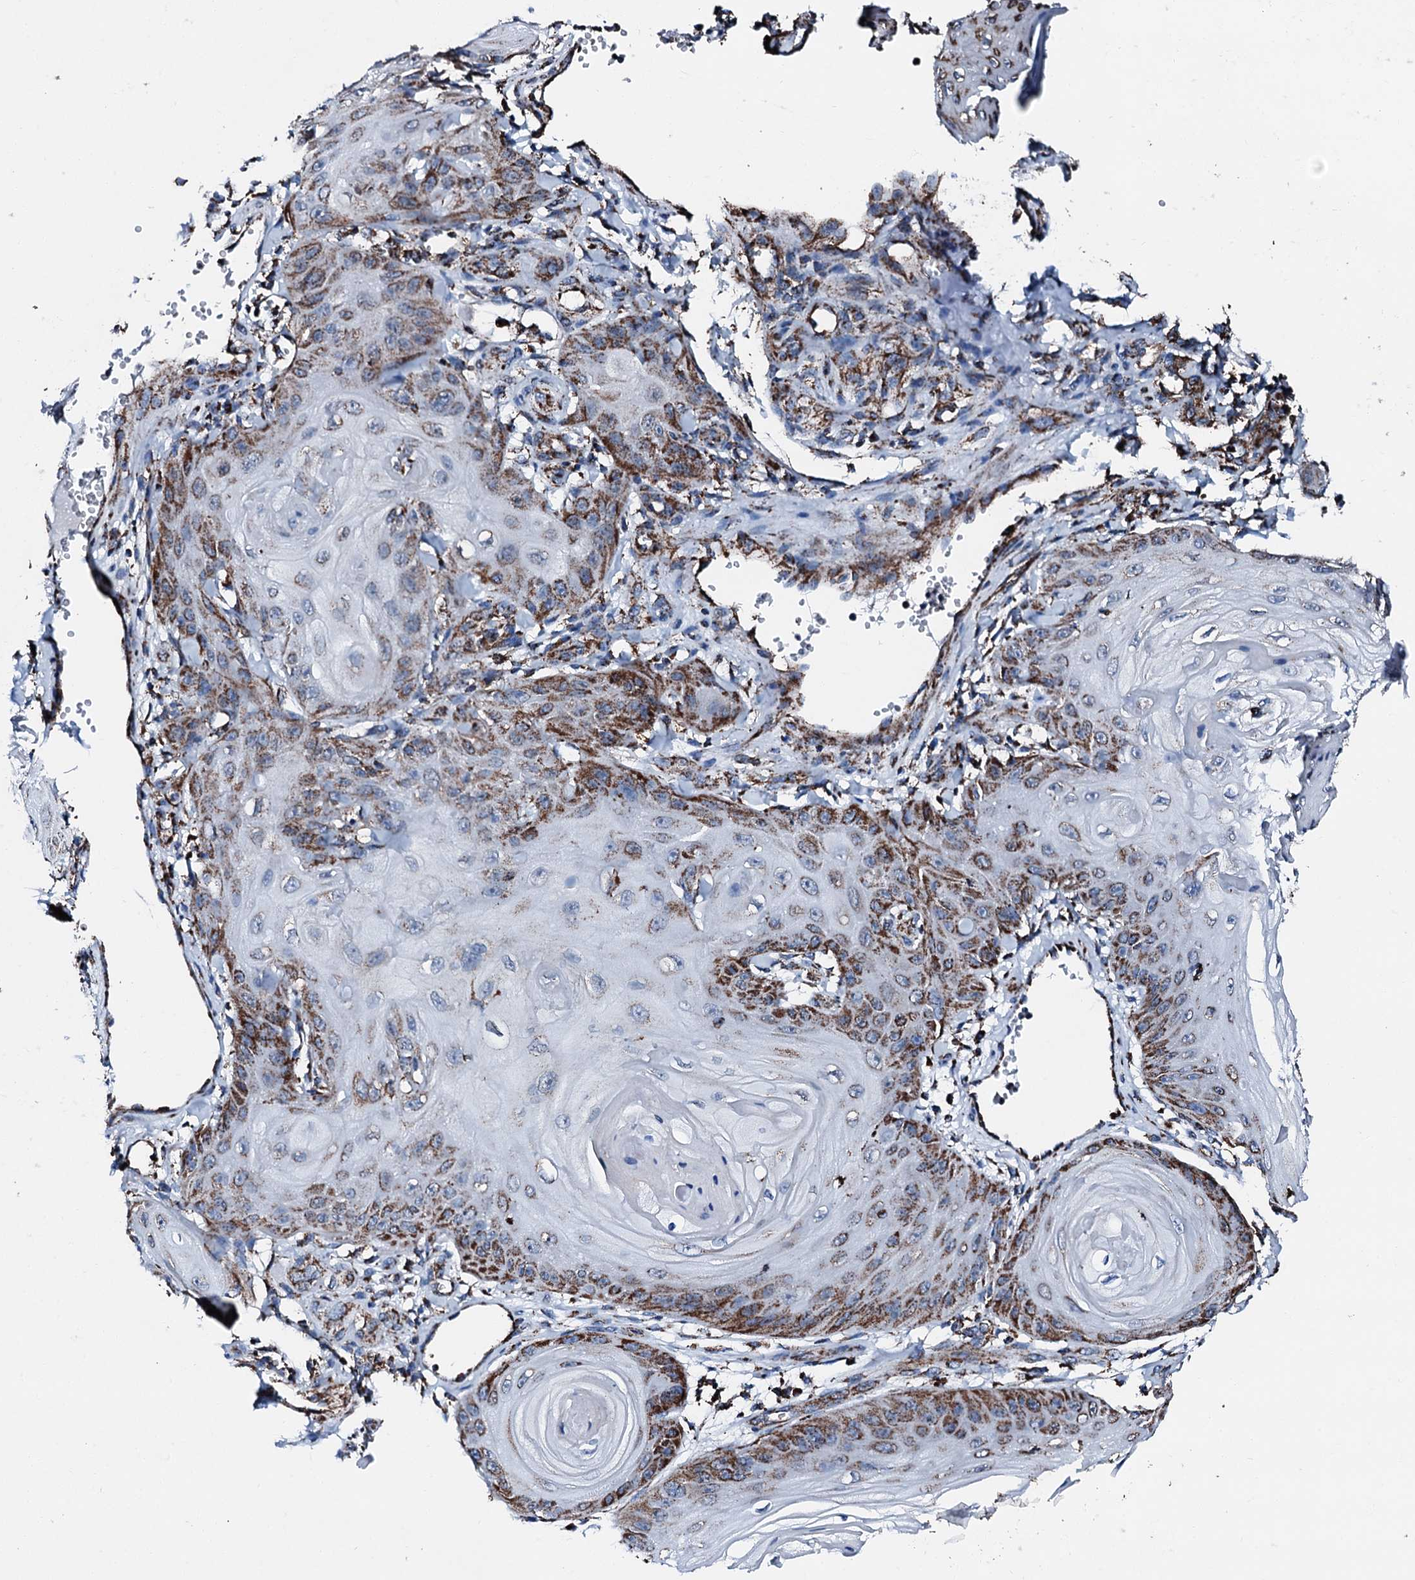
{"staining": {"intensity": "strong", "quantity": "25%-75%", "location": "cytoplasmic/membranous"}, "tissue": "skin cancer", "cell_type": "Tumor cells", "image_type": "cancer", "snomed": [{"axis": "morphology", "description": "Squamous cell carcinoma, NOS"}, {"axis": "topography", "description": "Skin"}], "caption": "Skin squamous cell carcinoma stained for a protein demonstrates strong cytoplasmic/membranous positivity in tumor cells. (brown staining indicates protein expression, while blue staining denotes nuclei).", "gene": "HADH", "patient": {"sex": "male", "age": 74}}